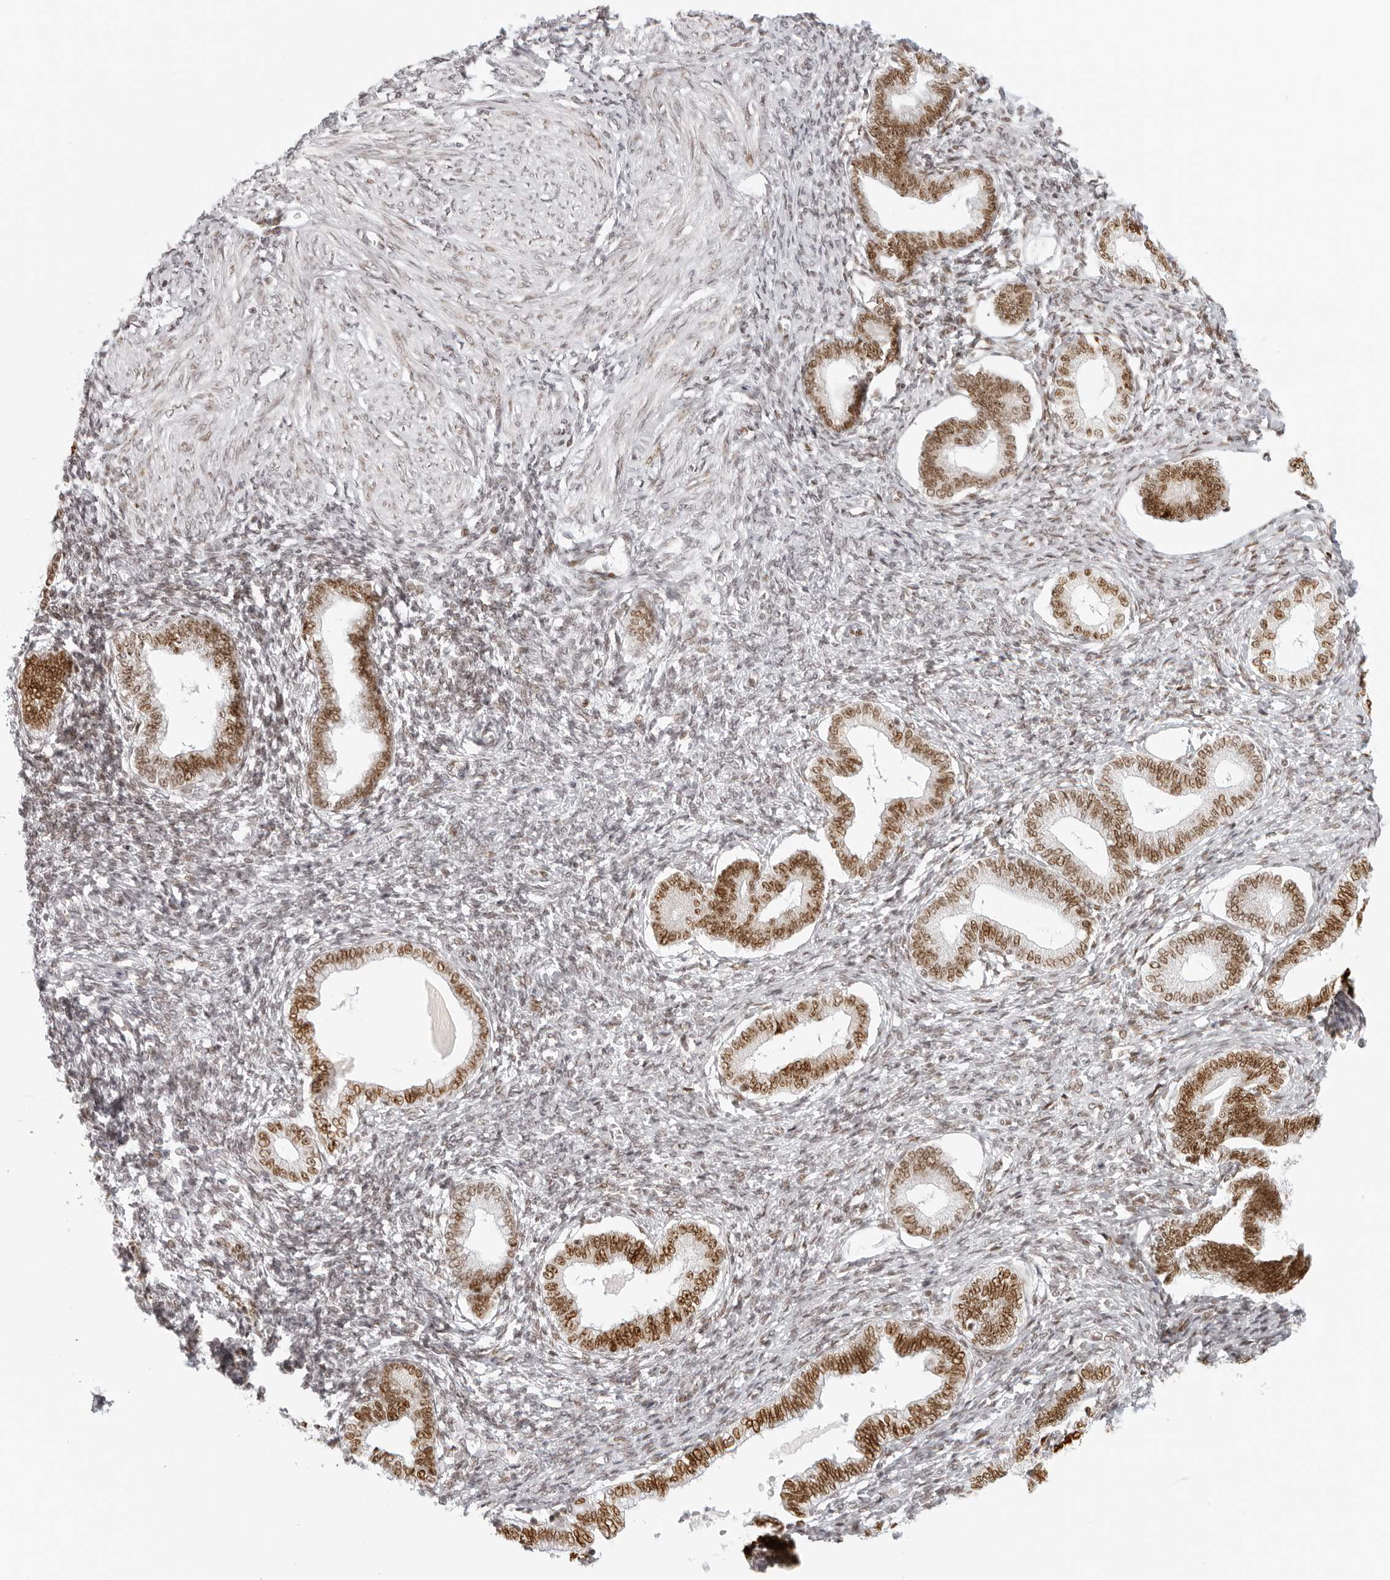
{"staining": {"intensity": "moderate", "quantity": "<25%", "location": "nuclear"}, "tissue": "endometrium", "cell_type": "Cells in endometrial stroma", "image_type": "normal", "snomed": [{"axis": "morphology", "description": "Normal tissue, NOS"}, {"axis": "topography", "description": "Endometrium"}], "caption": "Unremarkable endometrium displays moderate nuclear staining in approximately <25% of cells in endometrial stroma, visualized by immunohistochemistry. Nuclei are stained in blue.", "gene": "RCC1", "patient": {"sex": "female", "age": 77}}